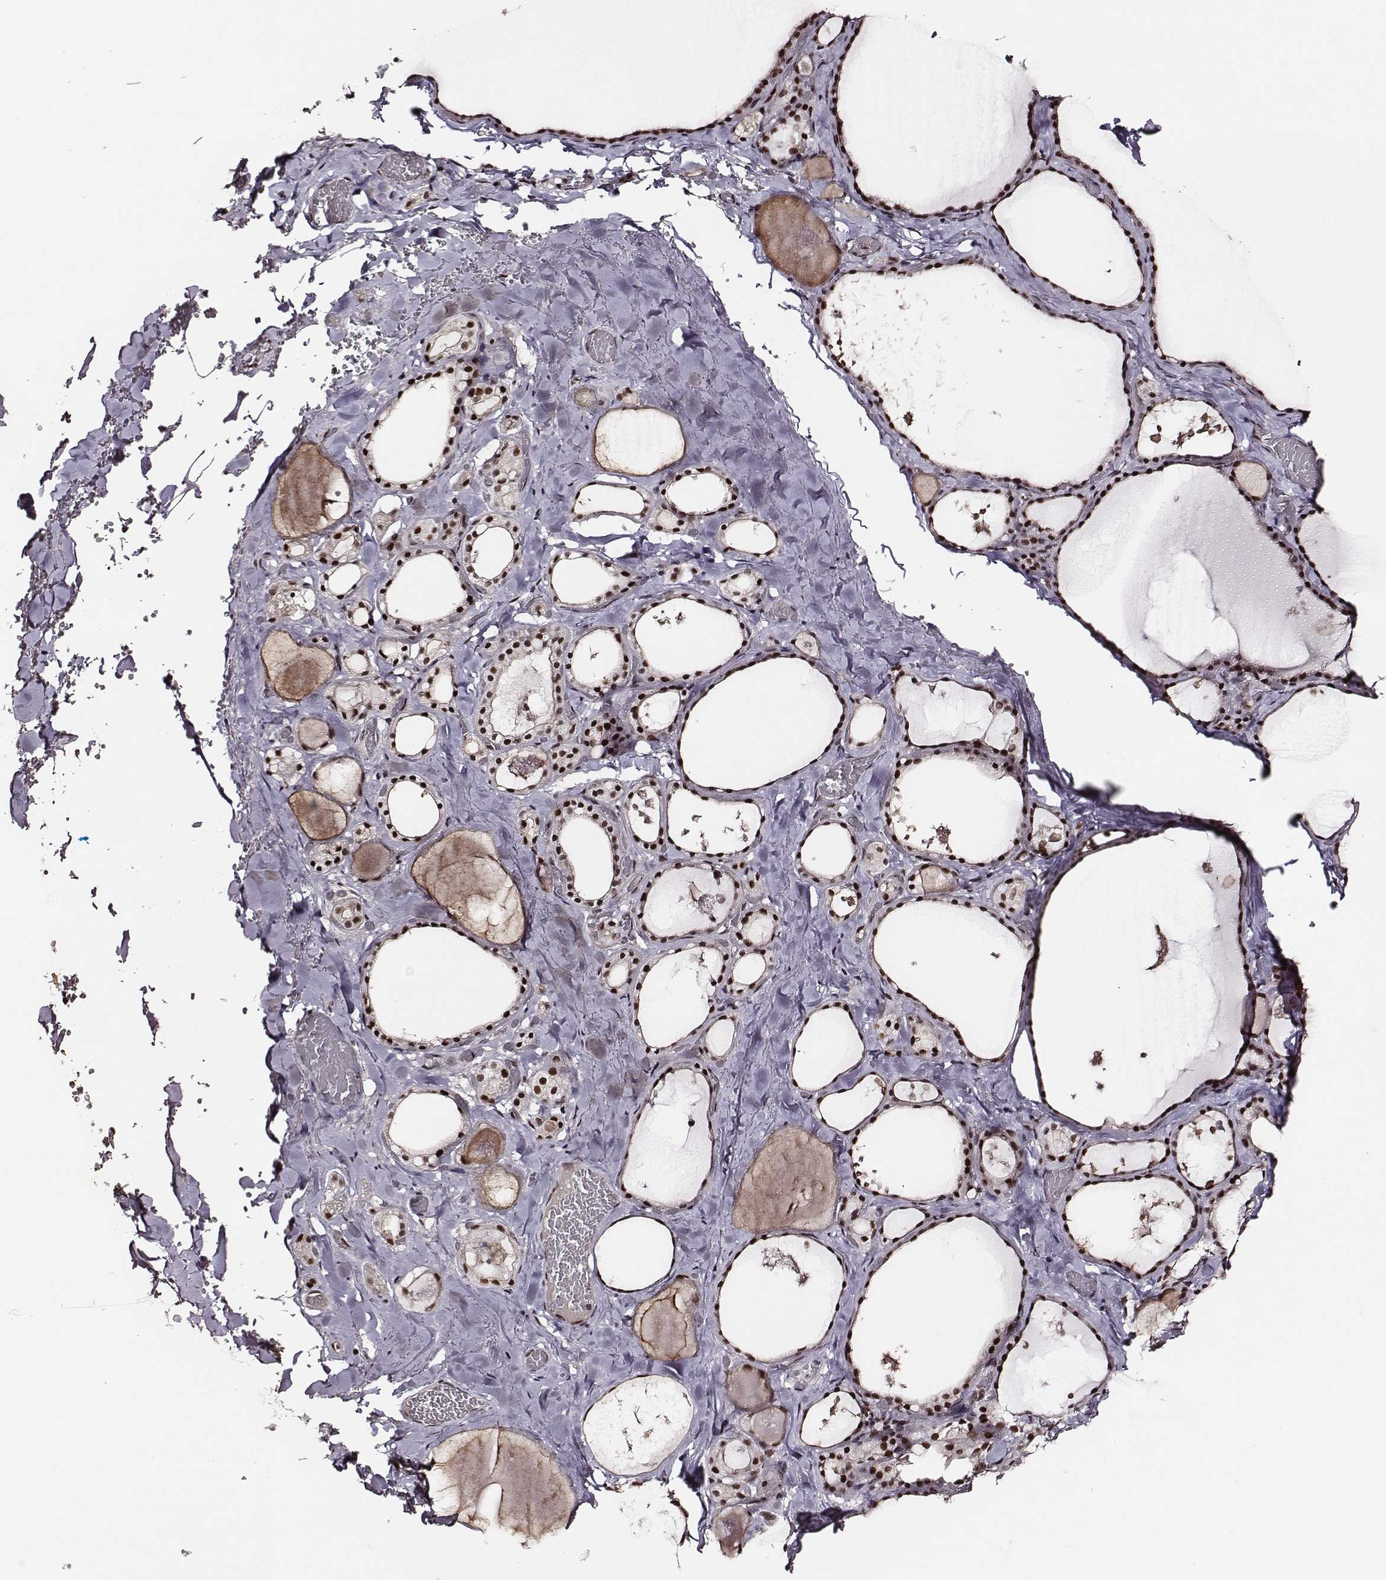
{"staining": {"intensity": "strong", "quantity": ">75%", "location": "nuclear"}, "tissue": "thyroid gland", "cell_type": "Glandular cells", "image_type": "normal", "snomed": [{"axis": "morphology", "description": "Normal tissue, NOS"}, {"axis": "topography", "description": "Thyroid gland"}], "caption": "Immunohistochemical staining of benign human thyroid gland reveals strong nuclear protein positivity in about >75% of glandular cells. Using DAB (brown) and hematoxylin (blue) stains, captured at high magnification using brightfield microscopy.", "gene": "PPARA", "patient": {"sex": "male", "age": 56}}